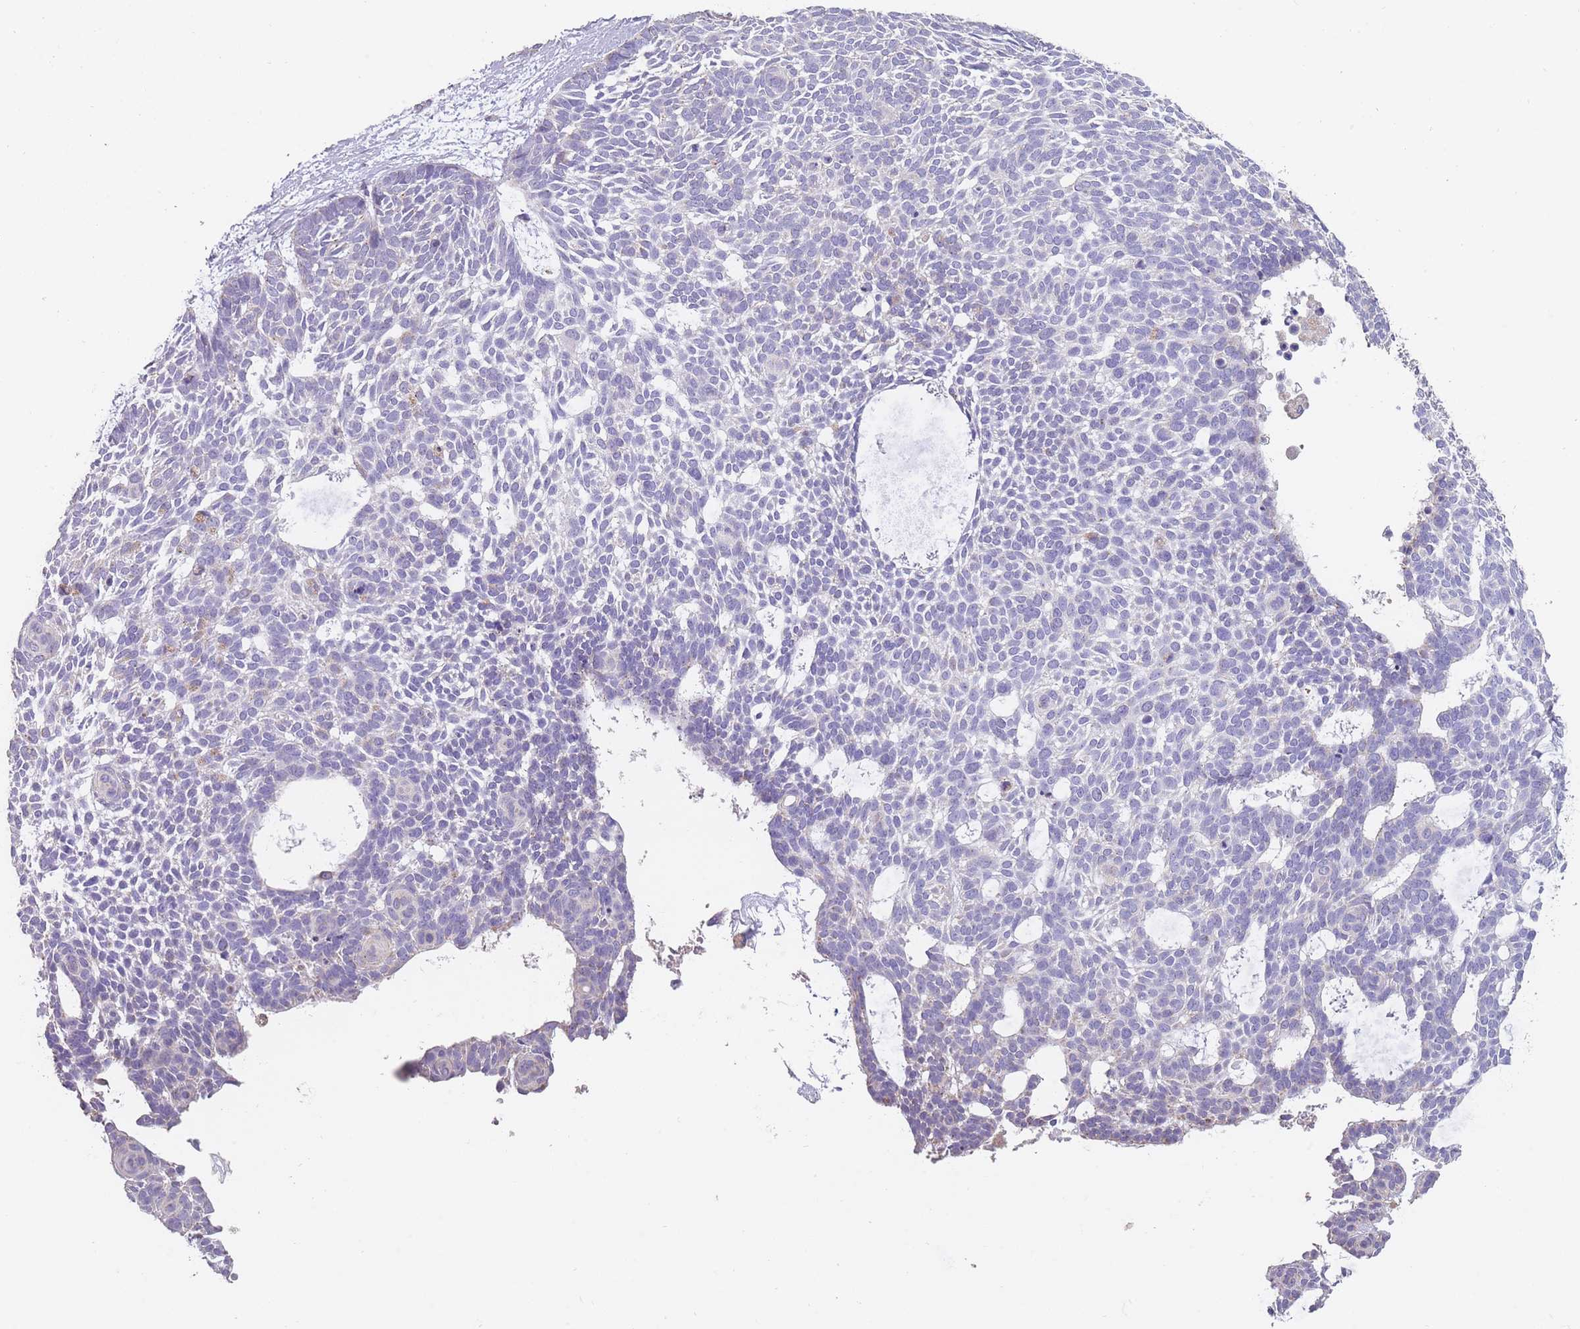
{"staining": {"intensity": "negative", "quantity": "none", "location": "none"}, "tissue": "skin cancer", "cell_type": "Tumor cells", "image_type": "cancer", "snomed": [{"axis": "morphology", "description": "Basal cell carcinoma"}, {"axis": "topography", "description": "Skin"}], "caption": "DAB immunohistochemical staining of skin basal cell carcinoma displays no significant staining in tumor cells.", "gene": "CLEC12A", "patient": {"sex": "male", "age": 61}}